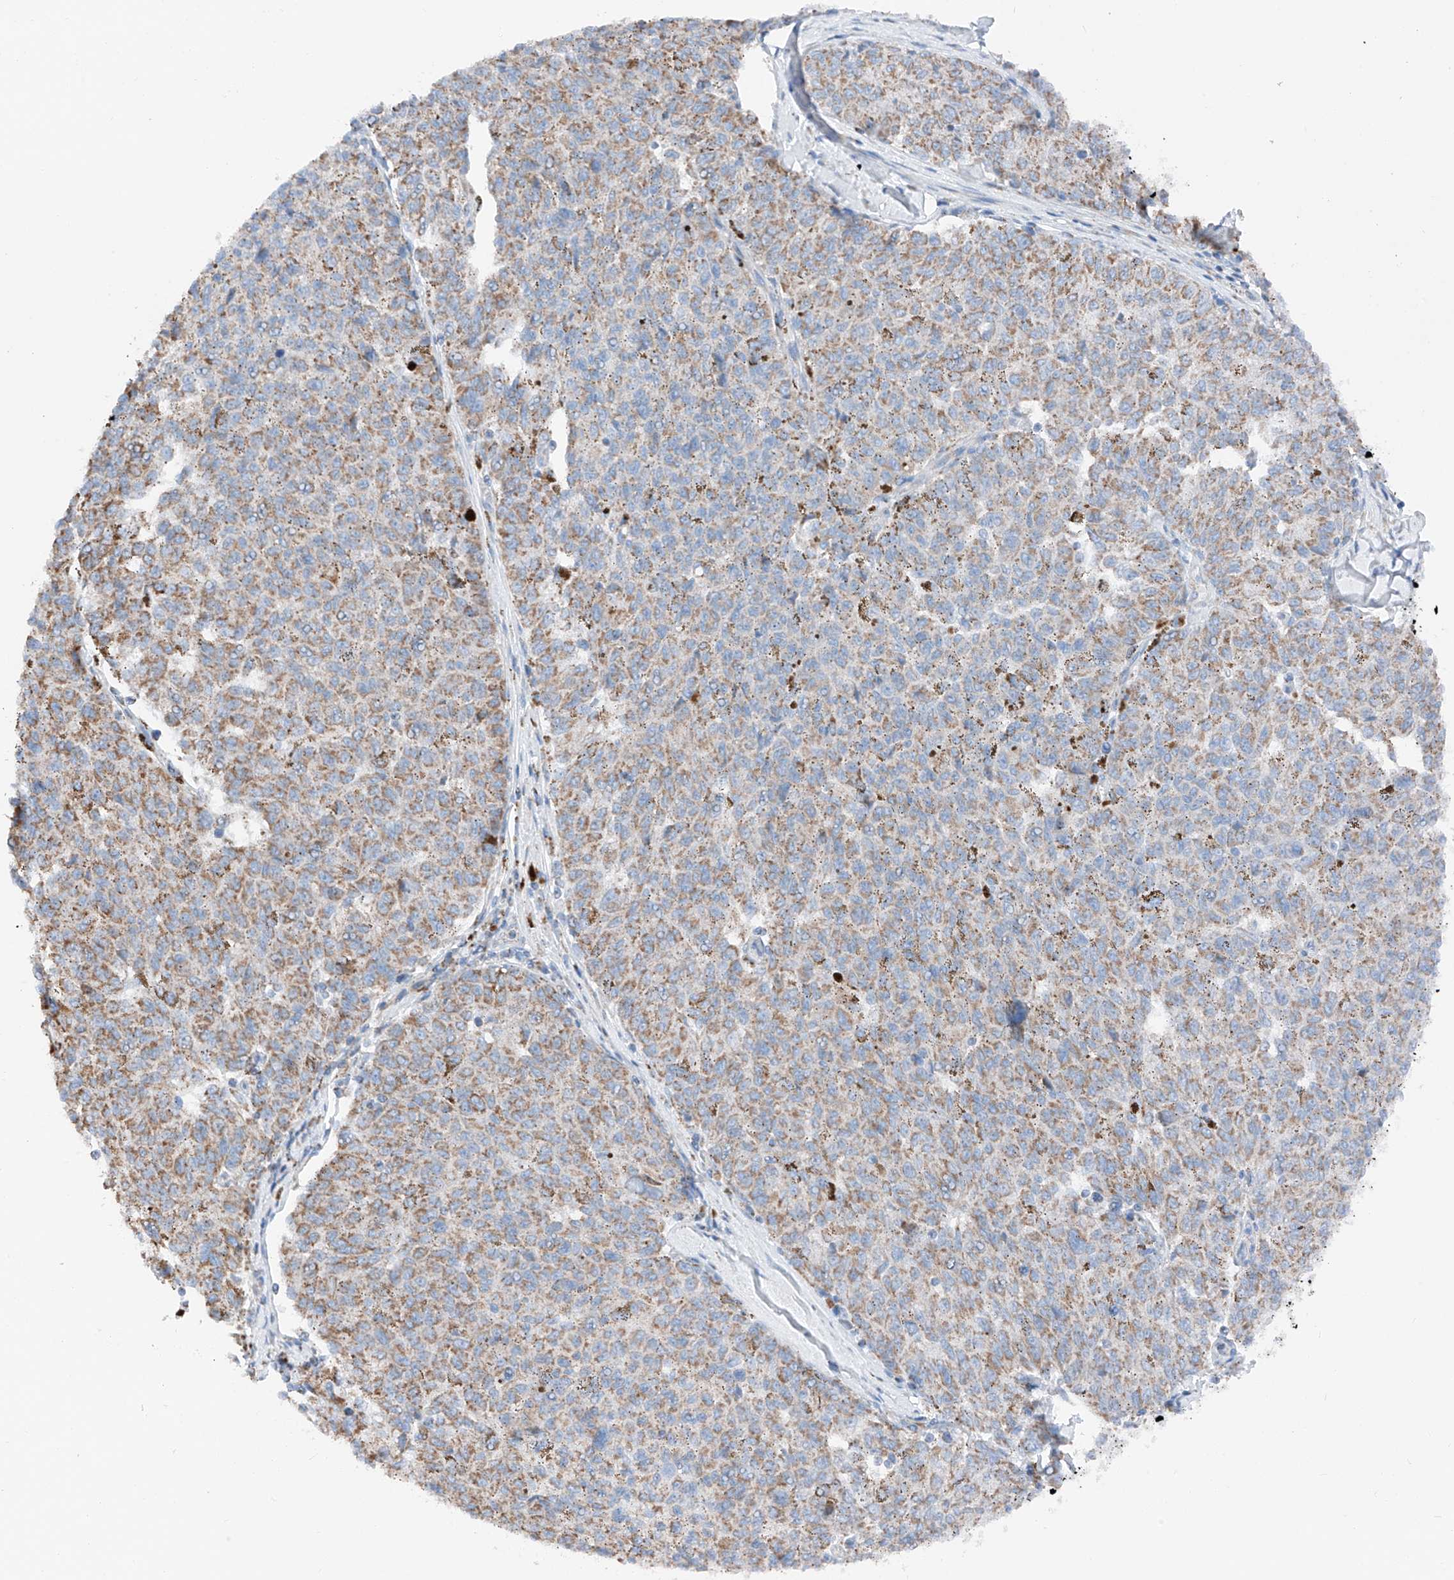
{"staining": {"intensity": "moderate", "quantity": ">75%", "location": "cytoplasmic/membranous"}, "tissue": "melanoma", "cell_type": "Tumor cells", "image_type": "cancer", "snomed": [{"axis": "morphology", "description": "Malignant melanoma, NOS"}, {"axis": "topography", "description": "Skin"}], "caption": "IHC photomicrograph of neoplastic tissue: human malignant melanoma stained using IHC demonstrates medium levels of moderate protein expression localized specifically in the cytoplasmic/membranous of tumor cells, appearing as a cytoplasmic/membranous brown color.", "gene": "MRAP", "patient": {"sex": "female", "age": 72}}